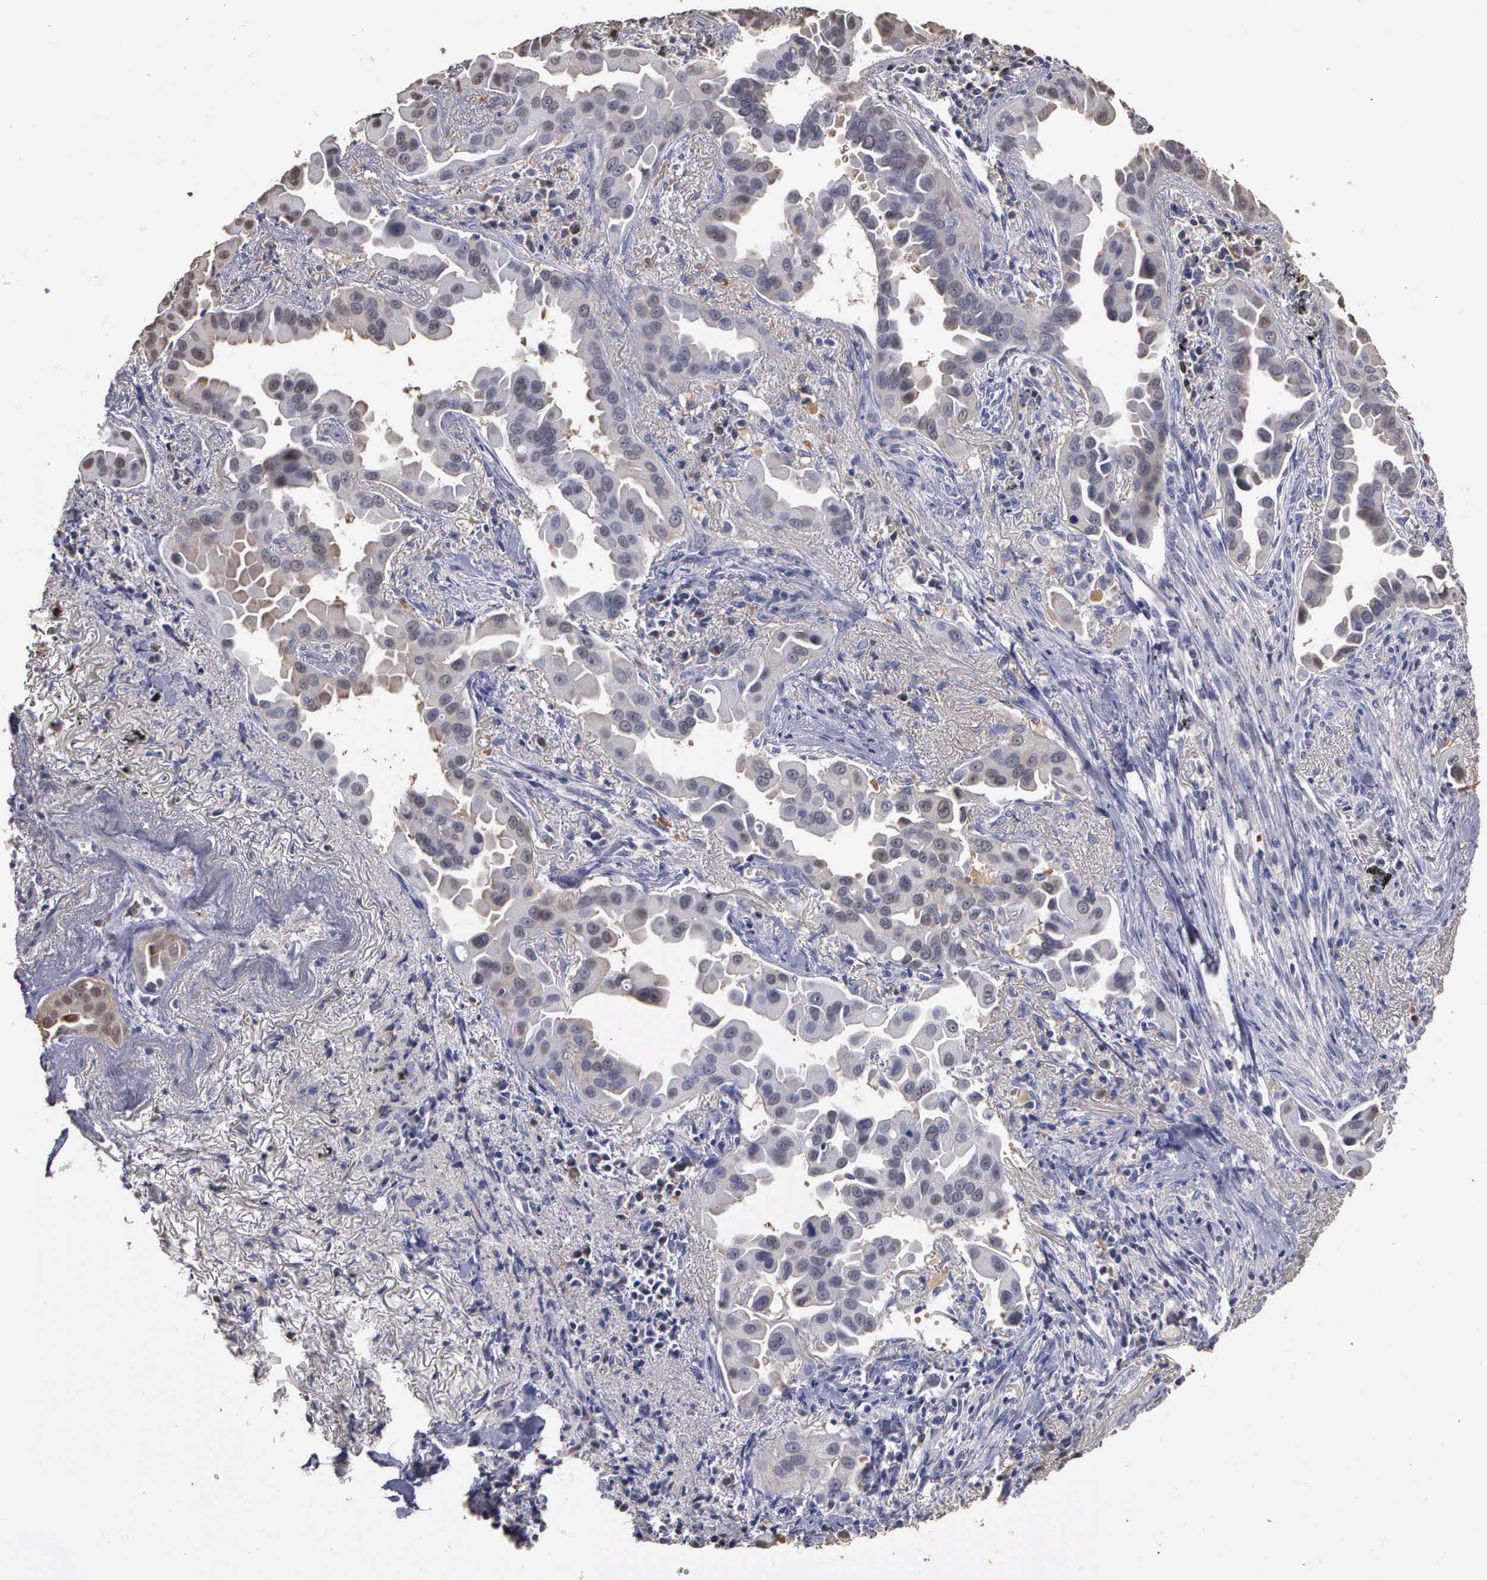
{"staining": {"intensity": "negative", "quantity": "none", "location": "none"}, "tissue": "lung cancer", "cell_type": "Tumor cells", "image_type": "cancer", "snomed": [{"axis": "morphology", "description": "Adenocarcinoma, NOS"}, {"axis": "topography", "description": "Lung"}], "caption": "This is an immunohistochemistry image of human adenocarcinoma (lung). There is no positivity in tumor cells.", "gene": "ENO3", "patient": {"sex": "male", "age": 68}}